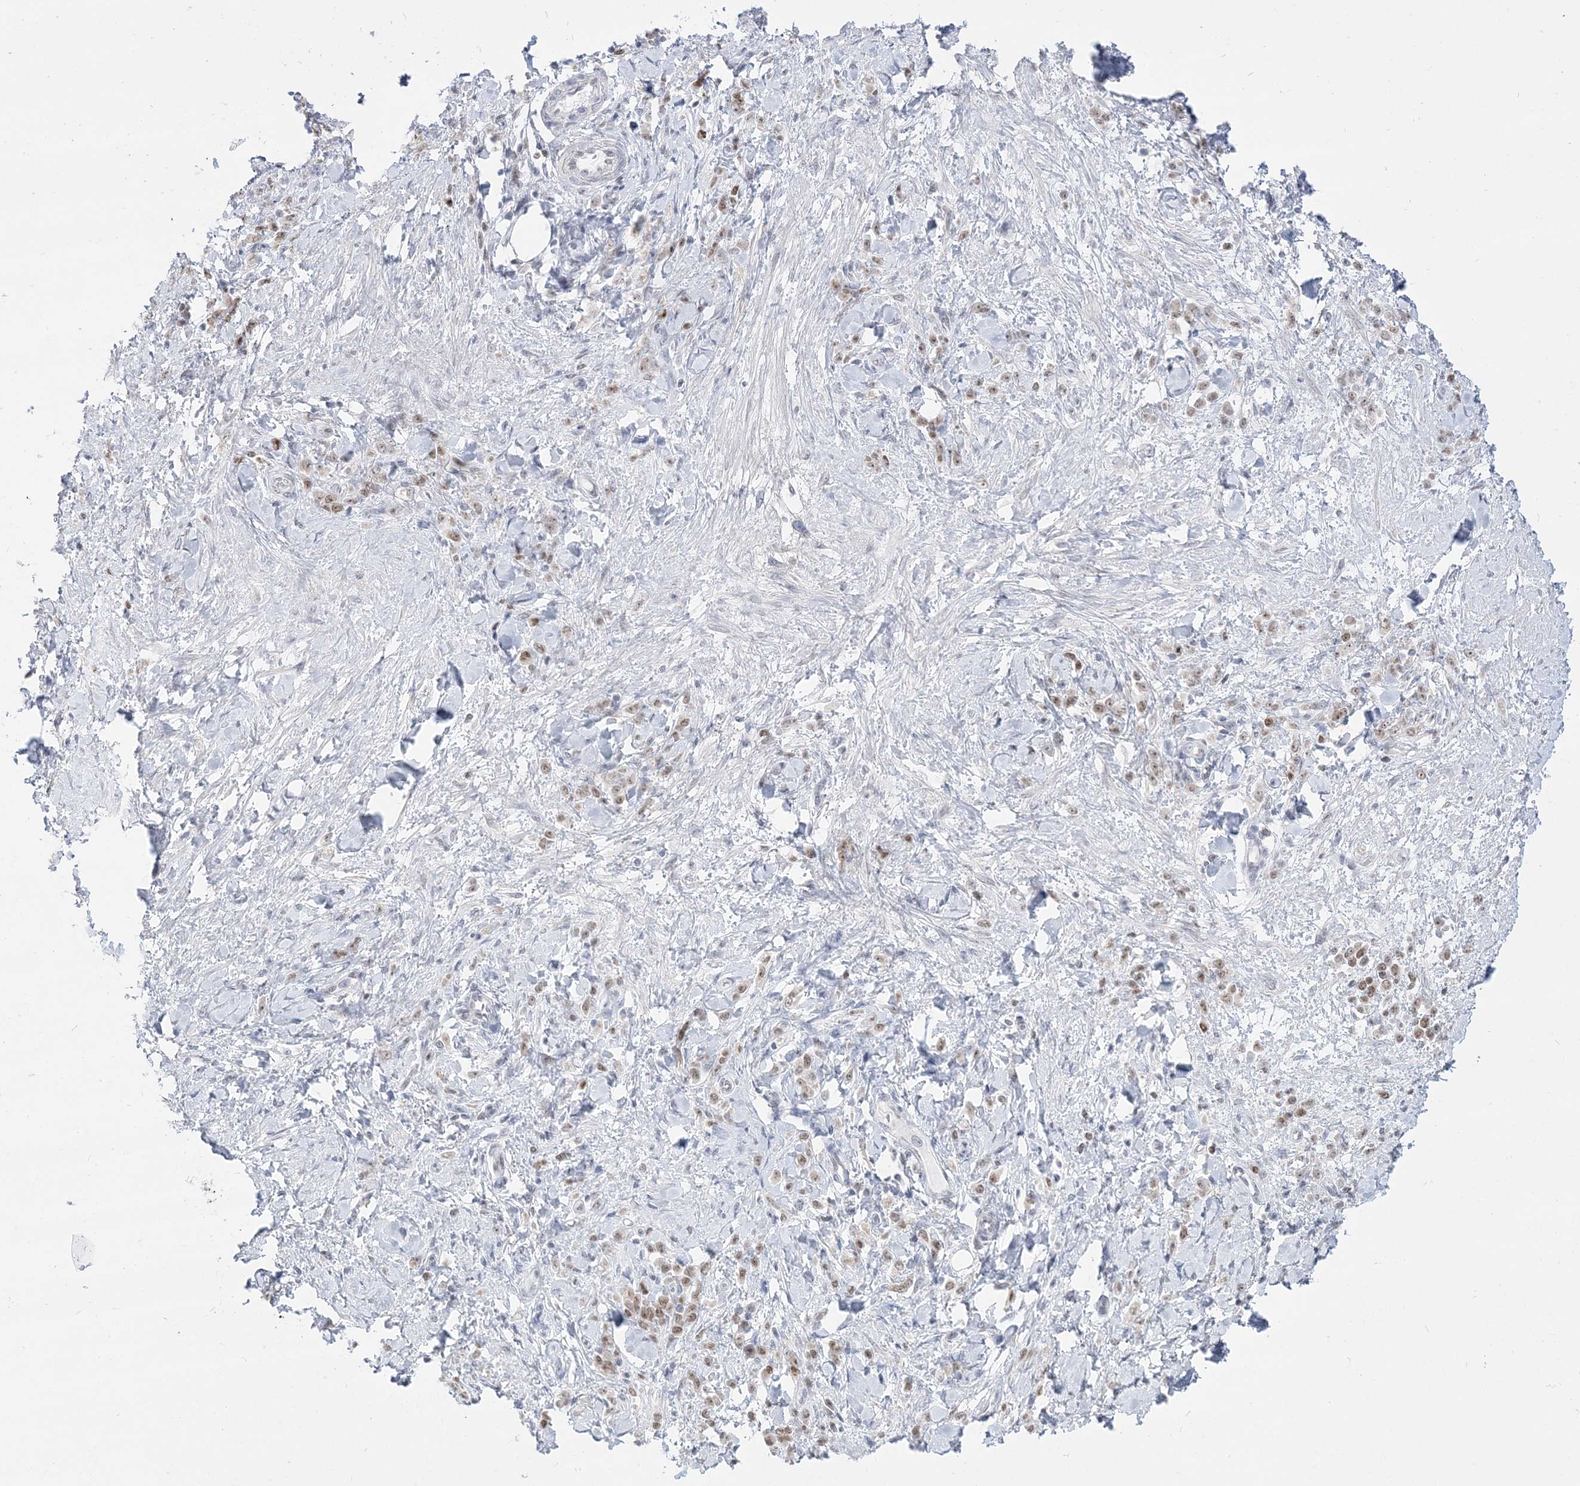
{"staining": {"intensity": "moderate", "quantity": ">75%", "location": "nuclear"}, "tissue": "stomach cancer", "cell_type": "Tumor cells", "image_type": "cancer", "snomed": [{"axis": "morphology", "description": "Normal tissue, NOS"}, {"axis": "morphology", "description": "Adenocarcinoma, NOS"}, {"axis": "topography", "description": "Stomach"}], "caption": "A high-resolution photomicrograph shows IHC staining of stomach cancer (adenocarcinoma), which displays moderate nuclear positivity in approximately >75% of tumor cells.", "gene": "DDX21", "patient": {"sex": "male", "age": 82}}